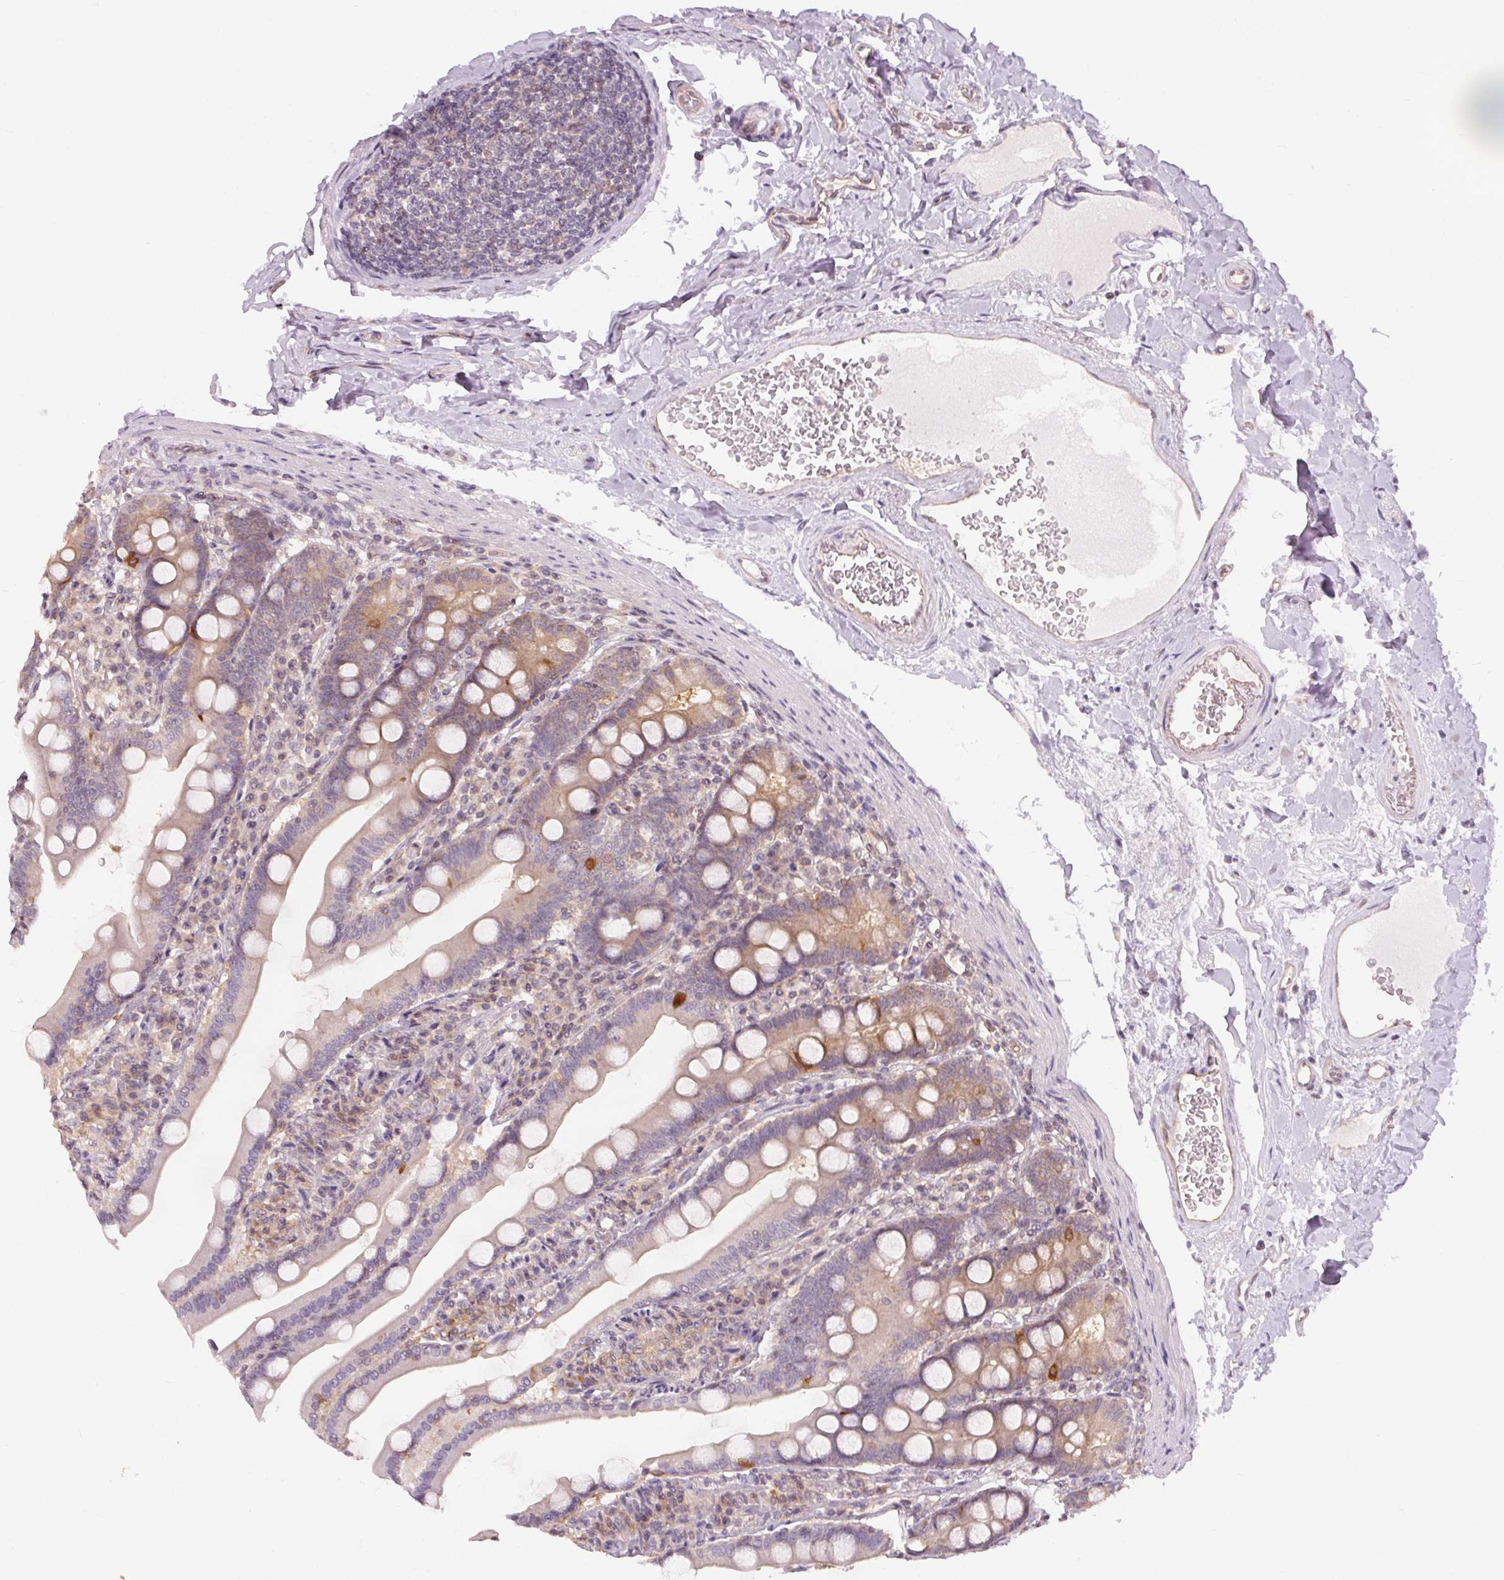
{"staining": {"intensity": "weak", "quantity": "25%-75%", "location": "cytoplasmic/membranous"}, "tissue": "duodenum", "cell_type": "Glandular cells", "image_type": "normal", "snomed": [{"axis": "morphology", "description": "Normal tissue, NOS"}, {"axis": "topography", "description": "Duodenum"}], "caption": "An immunohistochemistry (IHC) image of normal tissue is shown. Protein staining in brown labels weak cytoplasmic/membranous positivity in duodenum within glandular cells.", "gene": "BLMH", "patient": {"sex": "female", "age": 67}}